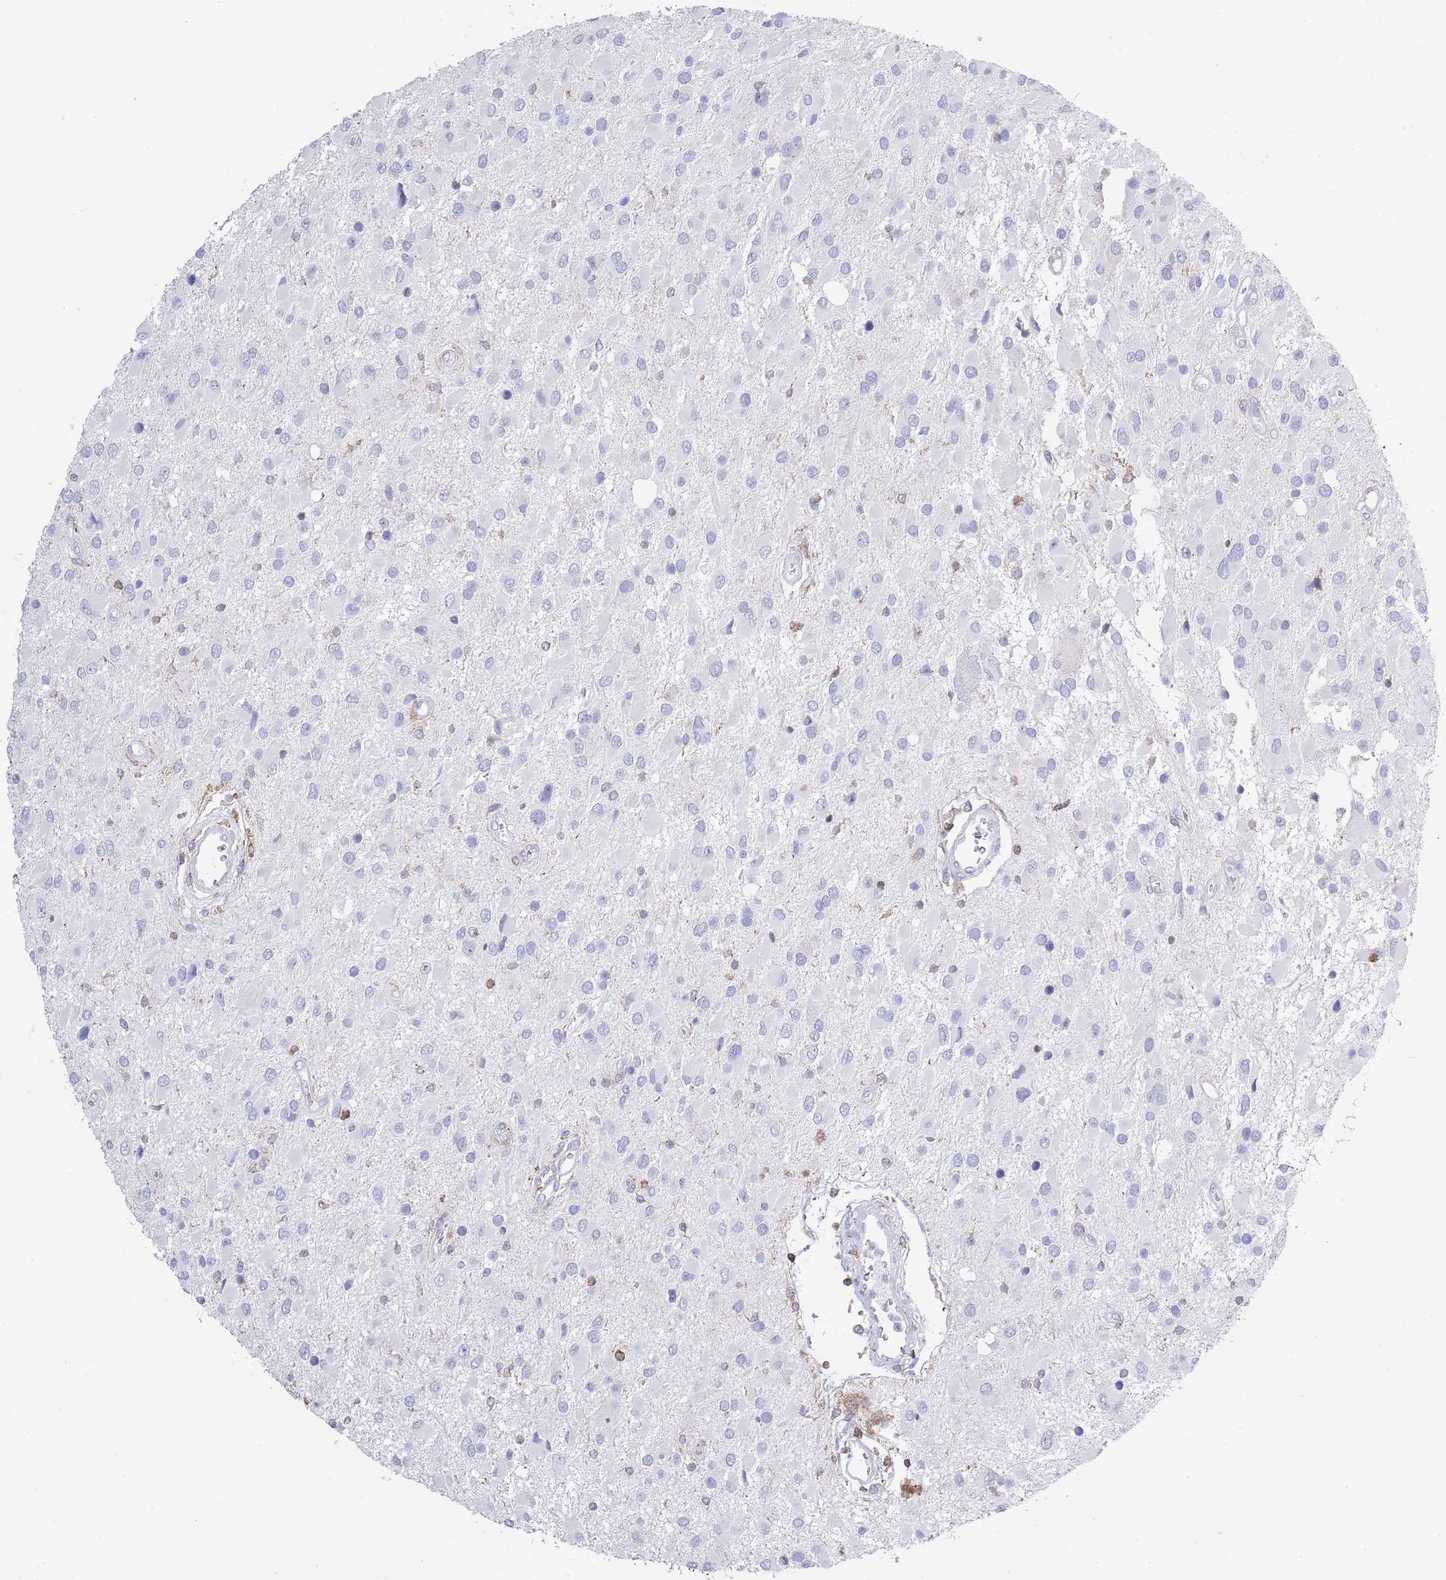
{"staining": {"intensity": "negative", "quantity": "none", "location": "none"}, "tissue": "glioma", "cell_type": "Tumor cells", "image_type": "cancer", "snomed": [{"axis": "morphology", "description": "Glioma, malignant, High grade"}, {"axis": "topography", "description": "Brain"}], "caption": "This photomicrograph is of malignant glioma (high-grade) stained with IHC to label a protein in brown with the nuclei are counter-stained blue. There is no staining in tumor cells. The staining was performed using DAB to visualize the protein expression in brown, while the nuclei were stained in blue with hematoxylin (Magnification: 20x).", "gene": "LPXN", "patient": {"sex": "male", "age": 53}}